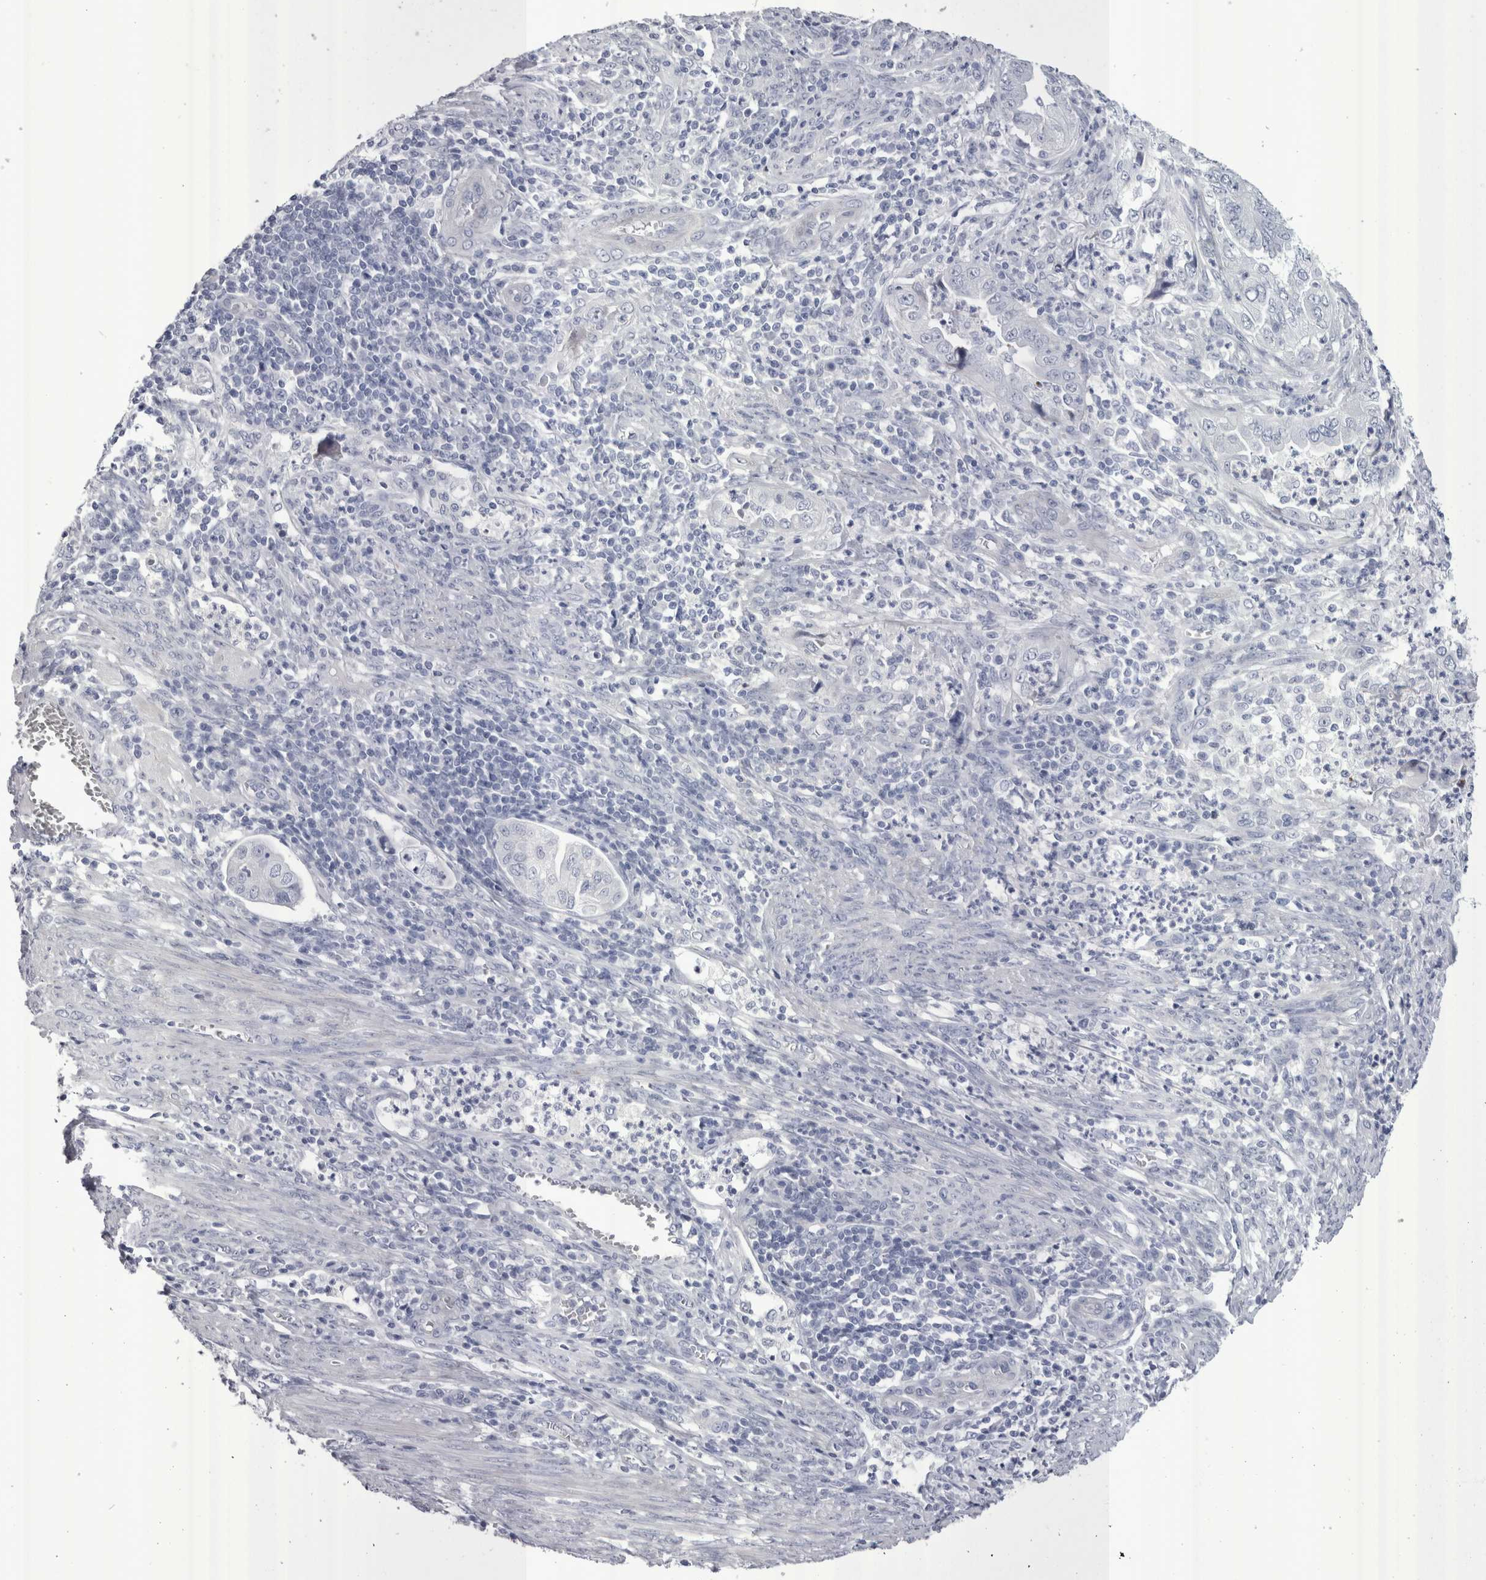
{"staining": {"intensity": "negative", "quantity": "none", "location": "none"}, "tissue": "endometrial cancer", "cell_type": "Tumor cells", "image_type": "cancer", "snomed": [{"axis": "morphology", "description": "Adenocarcinoma, NOS"}, {"axis": "topography", "description": "Endometrium"}], "caption": "This is an immunohistochemistry (IHC) image of adenocarcinoma (endometrial). There is no positivity in tumor cells.", "gene": "PWP2", "patient": {"sex": "female", "age": 51}}